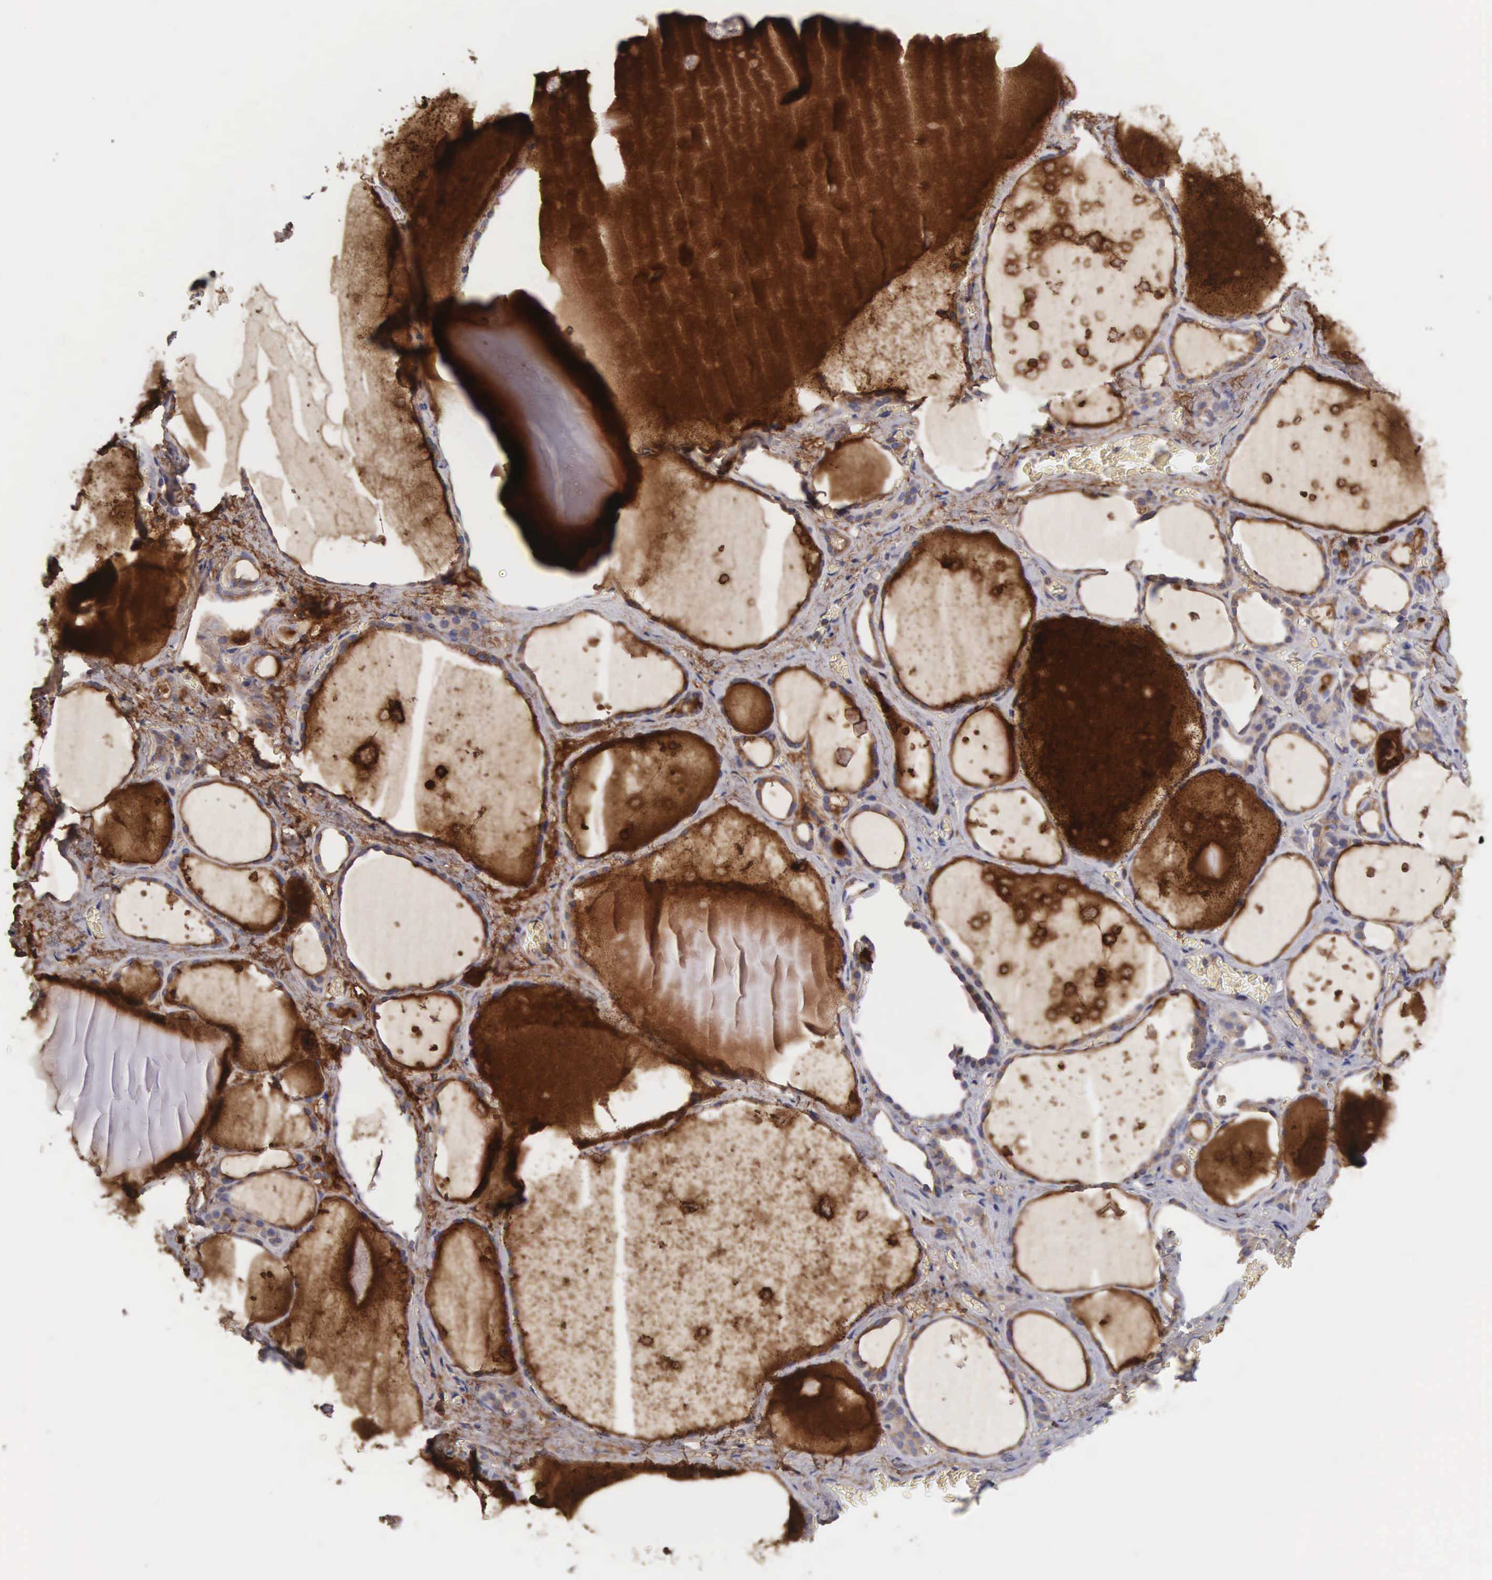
{"staining": {"intensity": "moderate", "quantity": "<25%", "location": "cytoplasmic/membranous"}, "tissue": "thyroid gland", "cell_type": "Glandular cells", "image_type": "normal", "snomed": [{"axis": "morphology", "description": "Normal tissue, NOS"}, {"axis": "topography", "description": "Thyroid gland"}], "caption": "Immunohistochemistry (IHC) micrograph of unremarkable thyroid gland: thyroid gland stained using immunohistochemistry (IHC) demonstrates low levels of moderate protein expression localized specifically in the cytoplasmic/membranous of glandular cells, appearing as a cytoplasmic/membranous brown color.", "gene": "SLITRK4", "patient": {"sex": "male", "age": 76}}